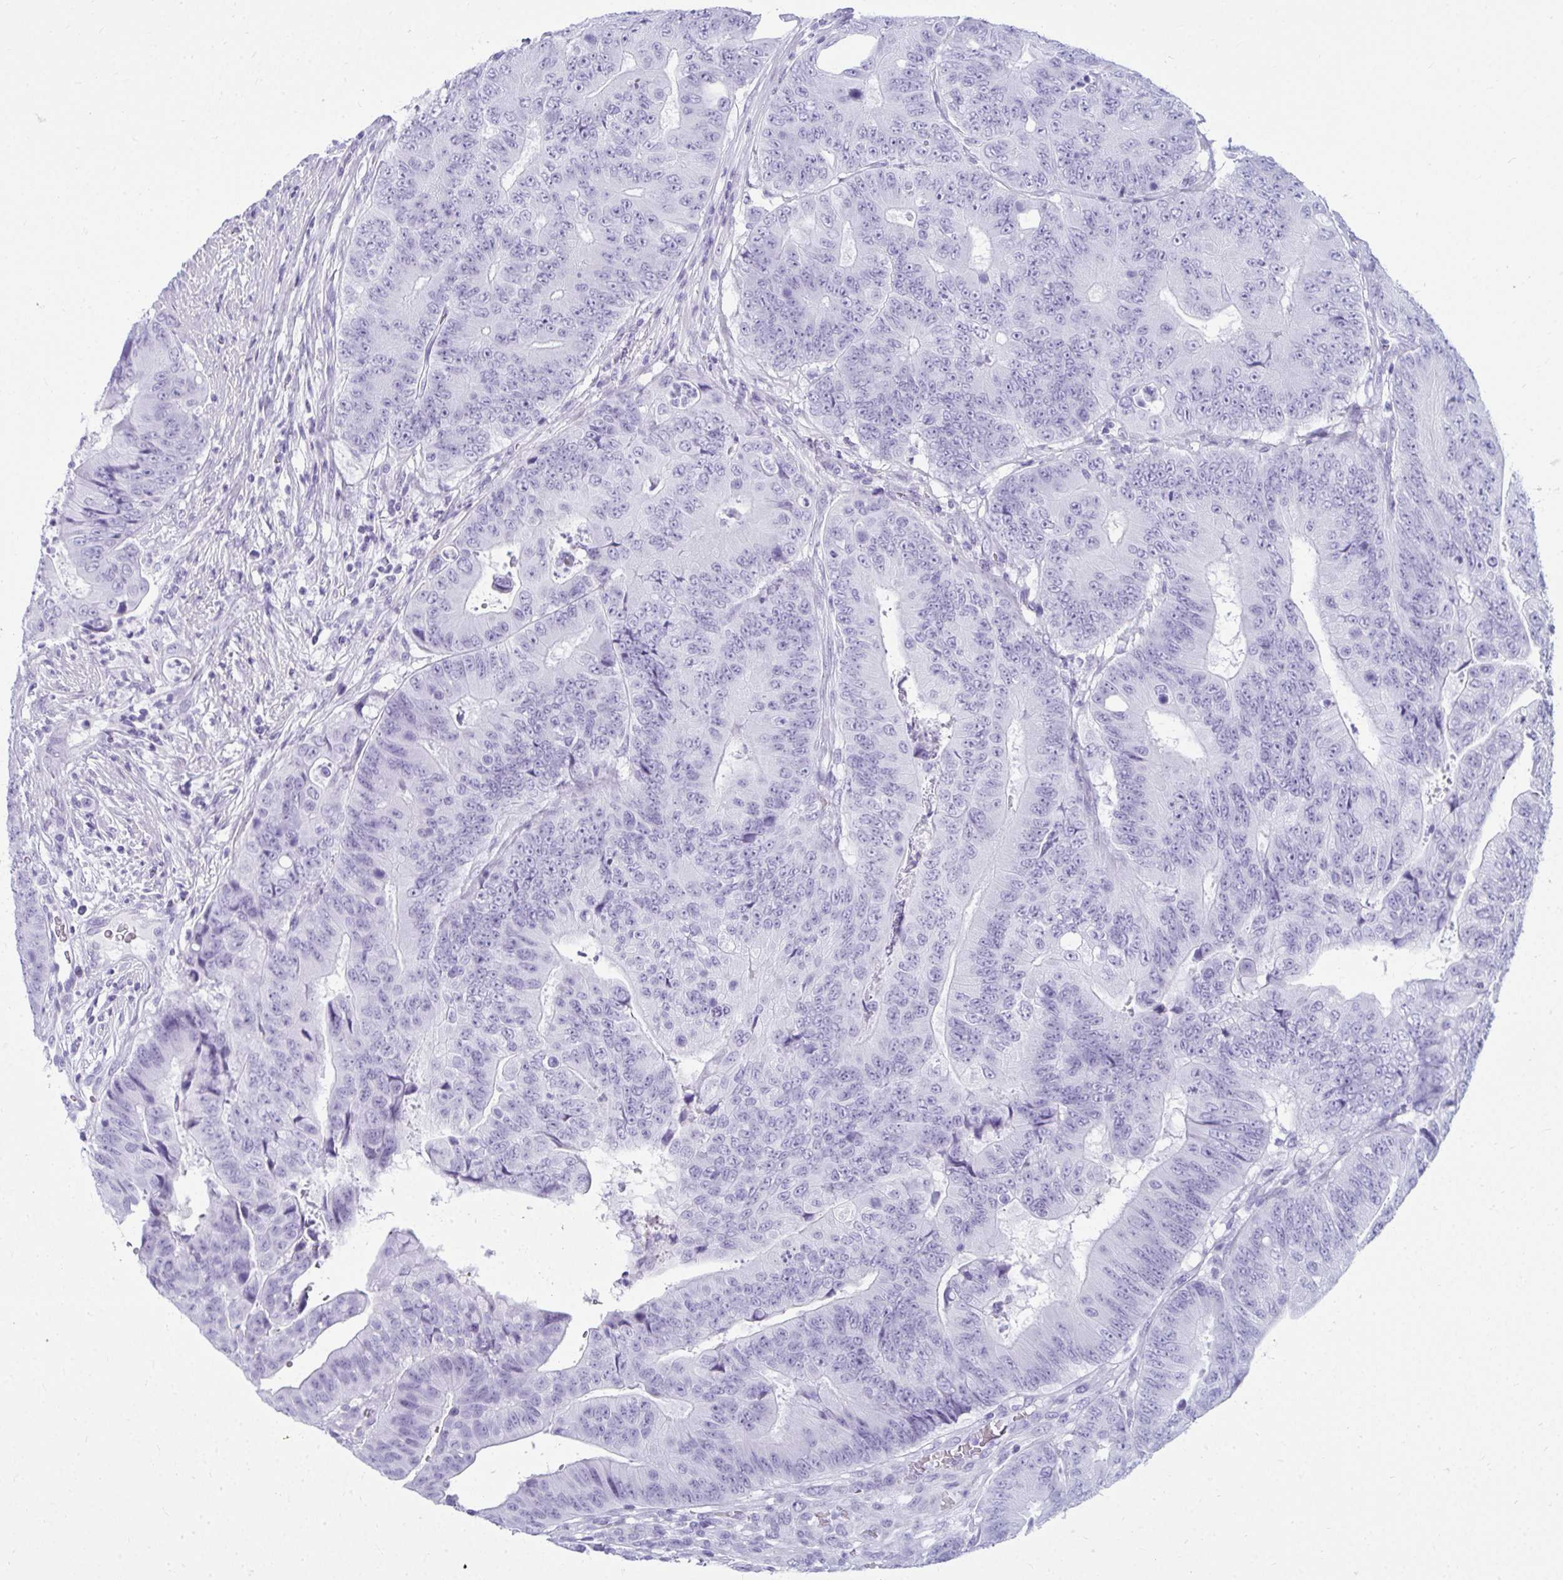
{"staining": {"intensity": "negative", "quantity": "none", "location": "none"}, "tissue": "colorectal cancer", "cell_type": "Tumor cells", "image_type": "cancer", "snomed": [{"axis": "morphology", "description": "Adenocarcinoma, NOS"}, {"axis": "topography", "description": "Colon"}], "caption": "DAB (3,3'-diaminobenzidine) immunohistochemical staining of colorectal cancer exhibits no significant staining in tumor cells.", "gene": "CLGN", "patient": {"sex": "female", "age": 48}}